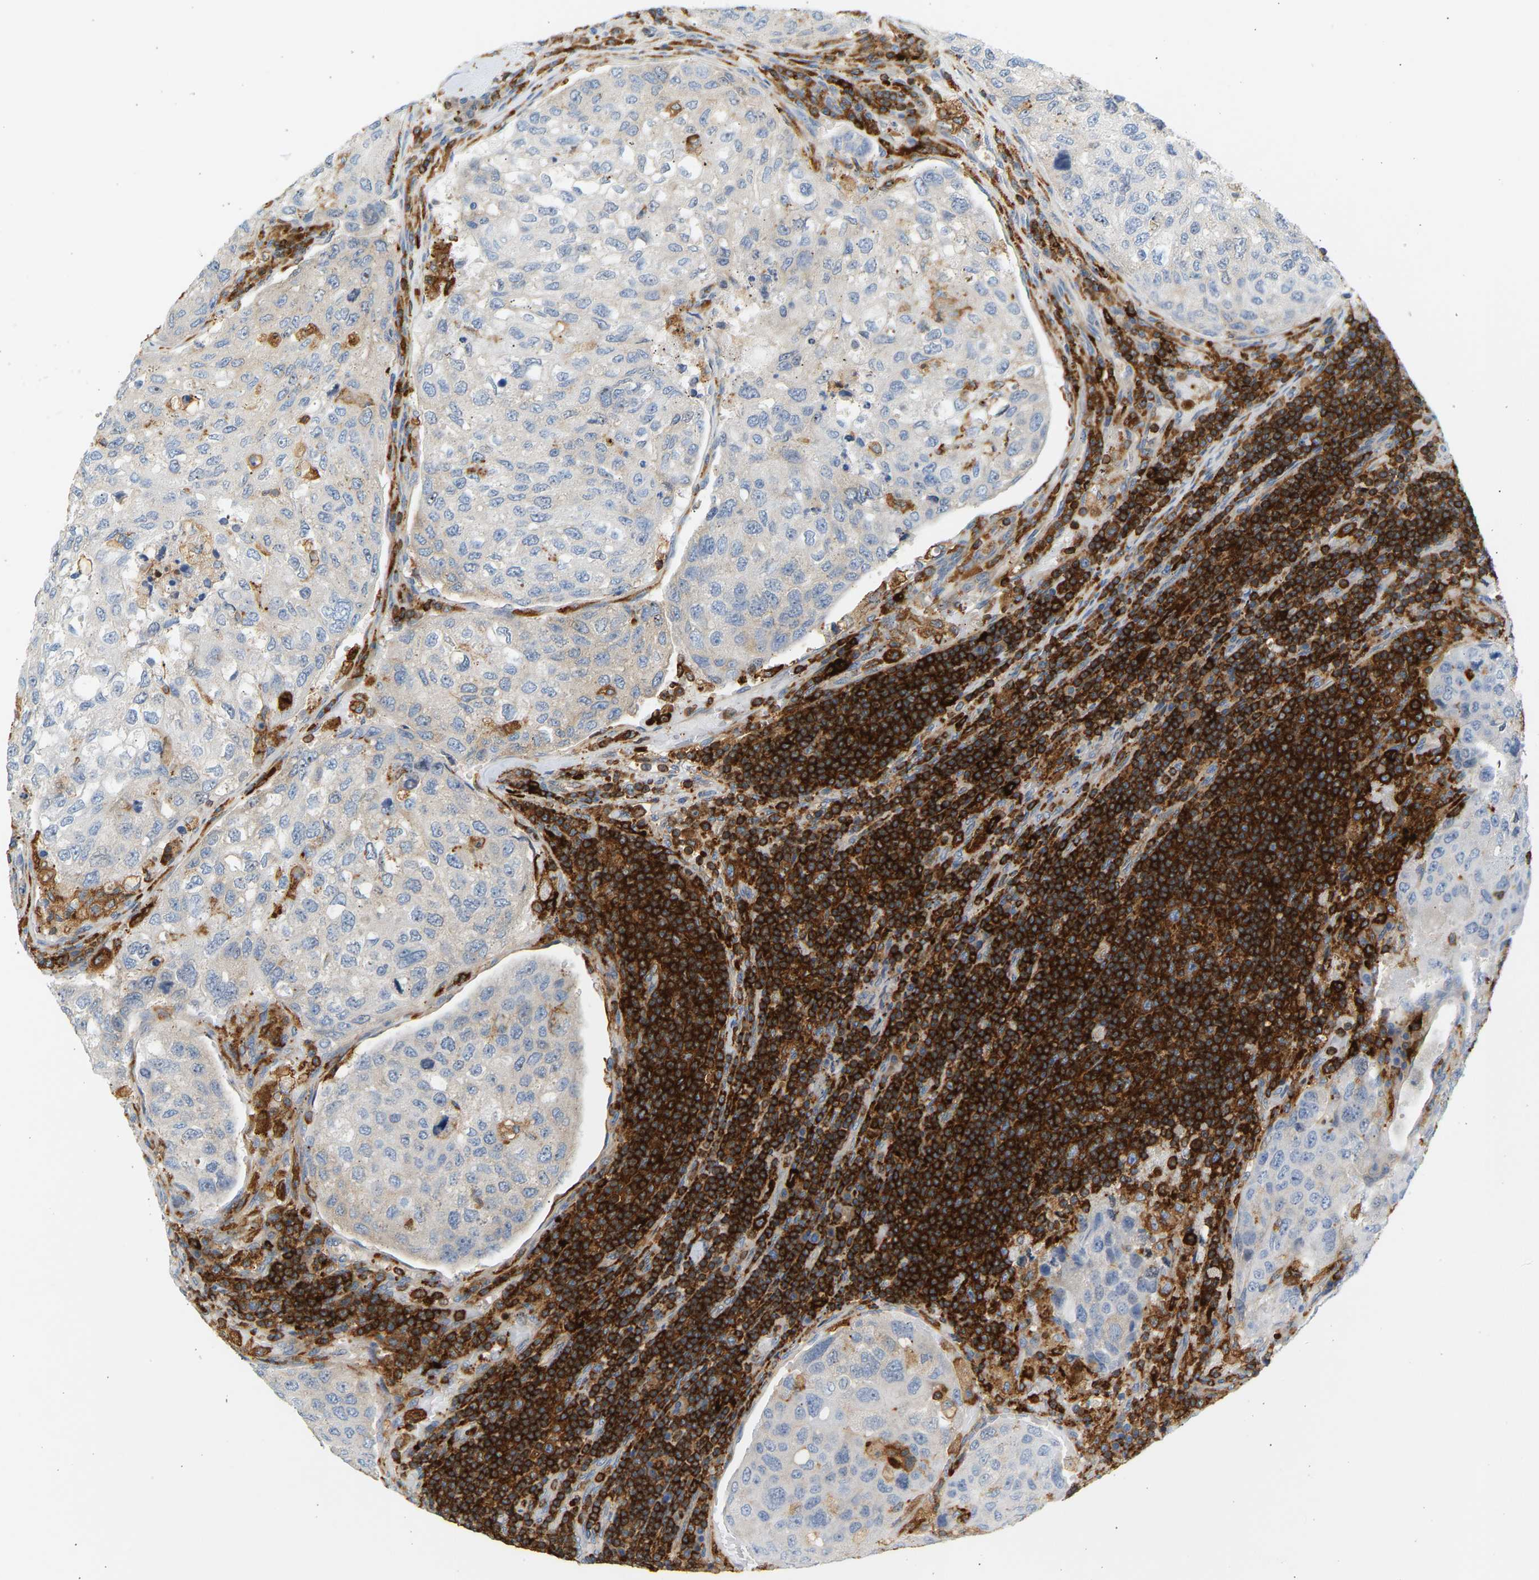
{"staining": {"intensity": "negative", "quantity": "none", "location": "none"}, "tissue": "urothelial cancer", "cell_type": "Tumor cells", "image_type": "cancer", "snomed": [{"axis": "morphology", "description": "Urothelial carcinoma, High grade"}, {"axis": "topography", "description": "Lymph node"}, {"axis": "topography", "description": "Urinary bladder"}], "caption": "Tumor cells are negative for brown protein staining in urothelial carcinoma (high-grade).", "gene": "FNBP1", "patient": {"sex": "male", "age": 51}}